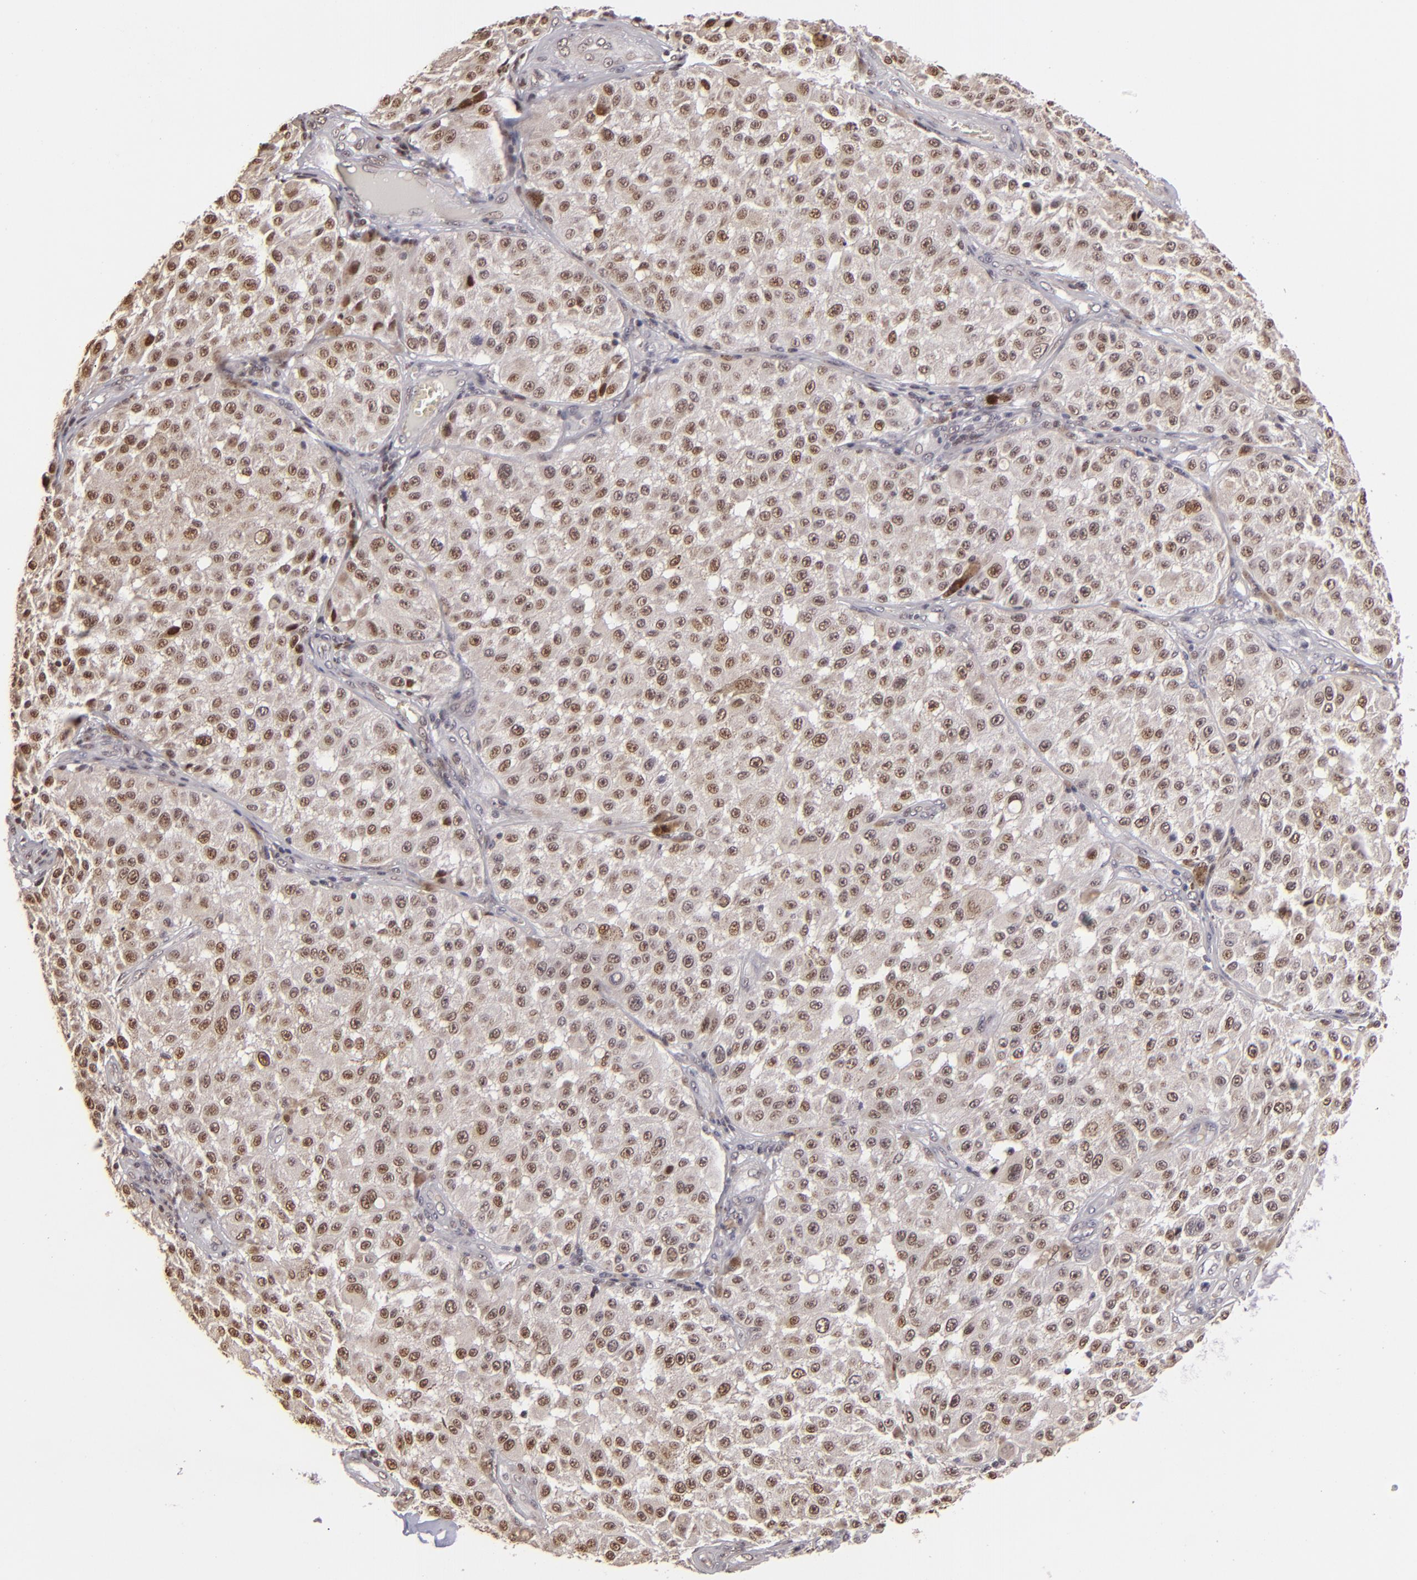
{"staining": {"intensity": "moderate", "quantity": ">75%", "location": "nuclear"}, "tissue": "melanoma", "cell_type": "Tumor cells", "image_type": "cancer", "snomed": [{"axis": "morphology", "description": "Malignant melanoma, NOS"}, {"axis": "topography", "description": "Skin"}], "caption": "About >75% of tumor cells in melanoma display moderate nuclear protein staining as visualized by brown immunohistochemical staining.", "gene": "RARB", "patient": {"sex": "female", "age": 64}}